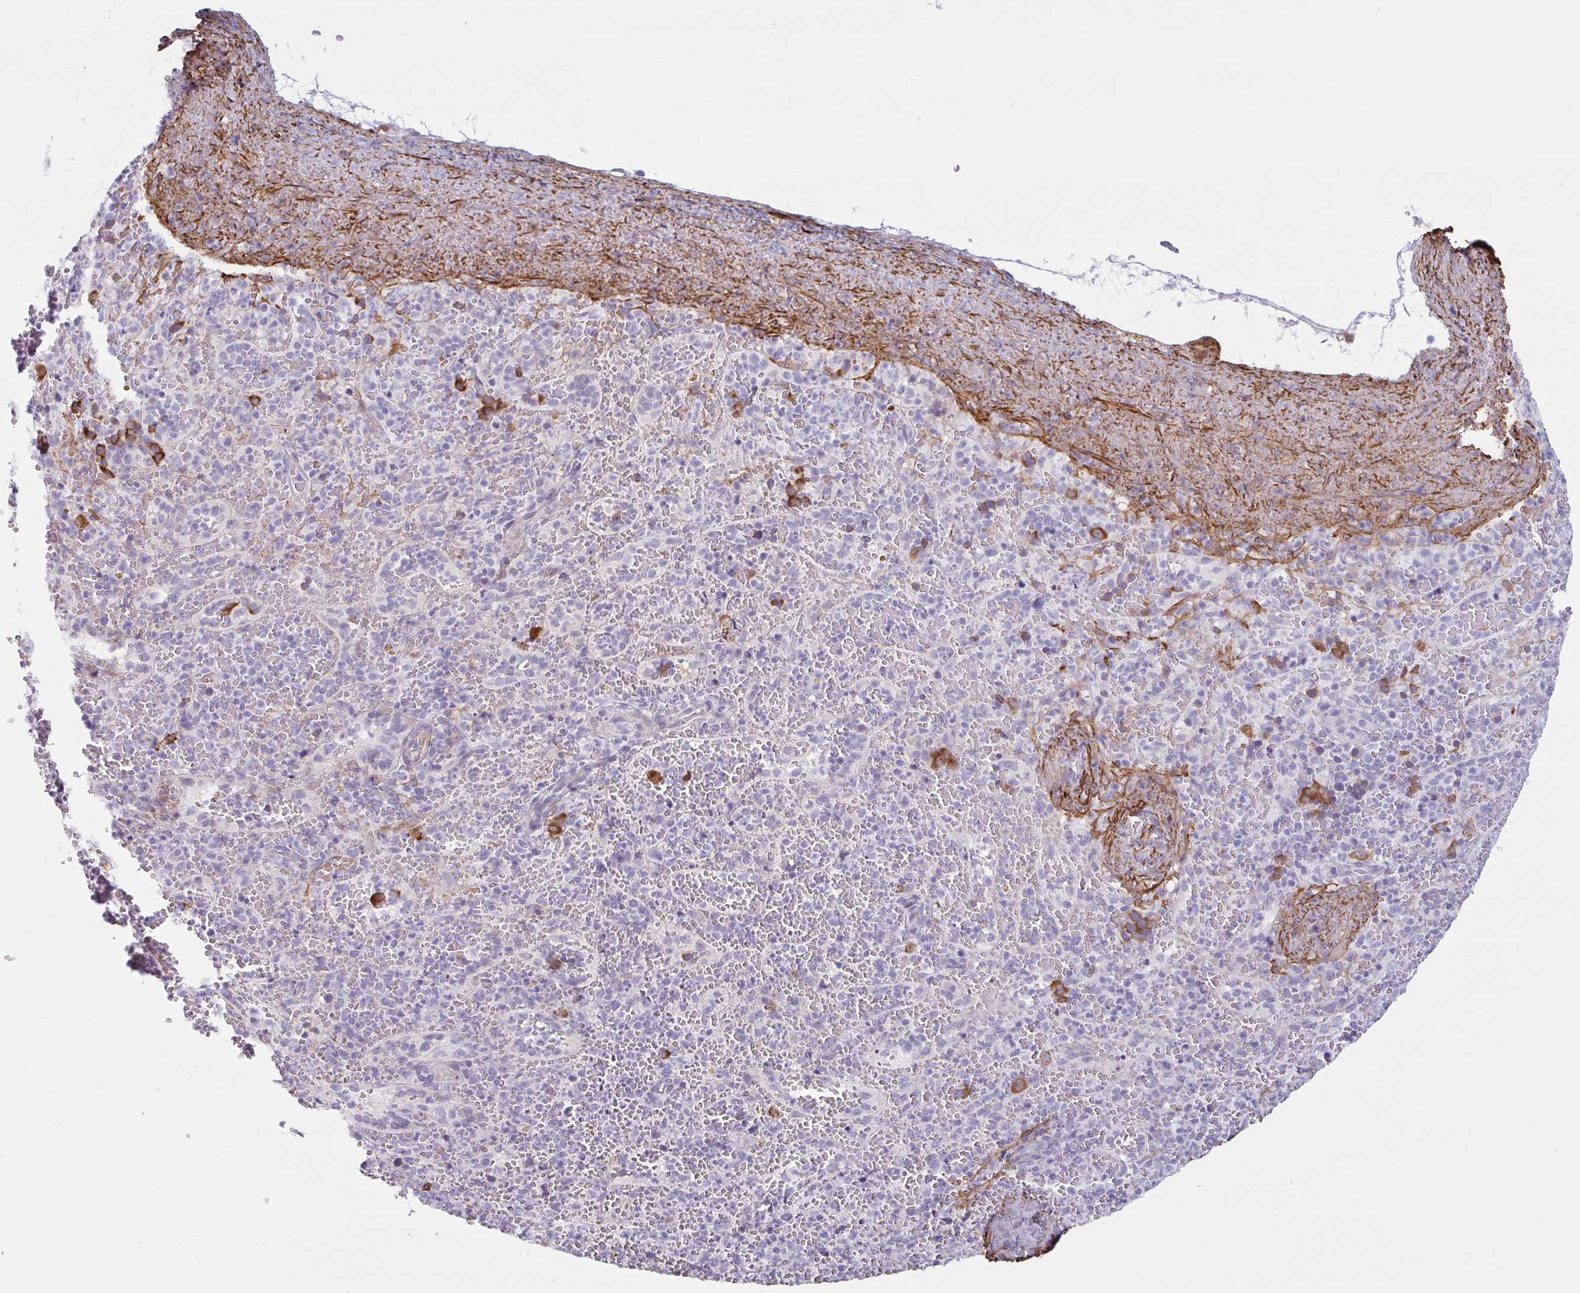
{"staining": {"intensity": "negative", "quantity": "none", "location": "none"}, "tissue": "spleen", "cell_type": "Cells in red pulp", "image_type": "normal", "snomed": [{"axis": "morphology", "description": "Normal tissue, NOS"}, {"axis": "topography", "description": "Spleen"}], "caption": "The immunohistochemistry histopathology image has no significant positivity in cells in red pulp of spleen. (IHC, brightfield microscopy, high magnification).", "gene": "MYH10", "patient": {"sex": "female", "age": 50}}